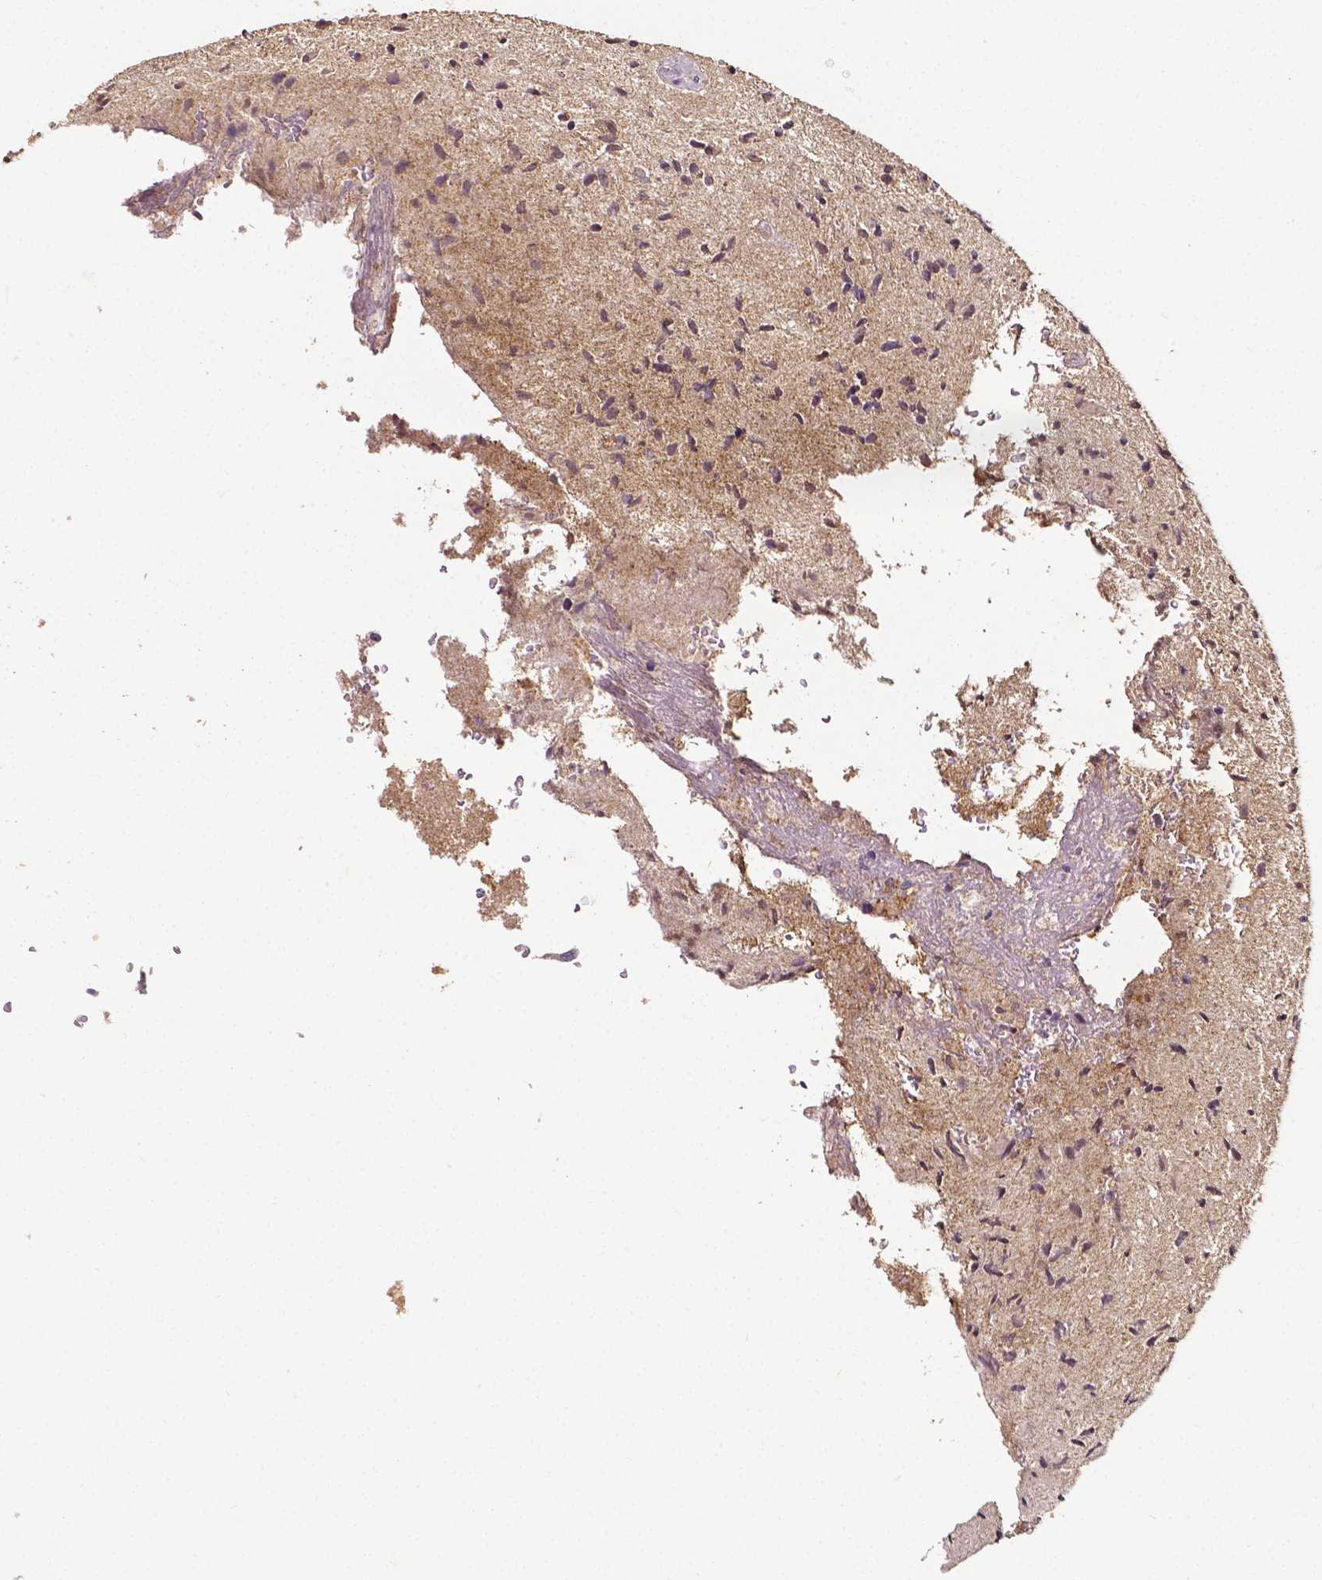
{"staining": {"intensity": "moderate", "quantity": ">75%", "location": "cytoplasmic/membranous,nuclear"}, "tissue": "glioma", "cell_type": "Tumor cells", "image_type": "cancer", "snomed": [{"axis": "morphology", "description": "Glioma, malignant, High grade"}, {"axis": "topography", "description": "Brain"}], "caption": "There is medium levels of moderate cytoplasmic/membranous and nuclear staining in tumor cells of malignant high-grade glioma, as demonstrated by immunohistochemical staining (brown color).", "gene": "PSAT1", "patient": {"sex": "male", "age": 54}}